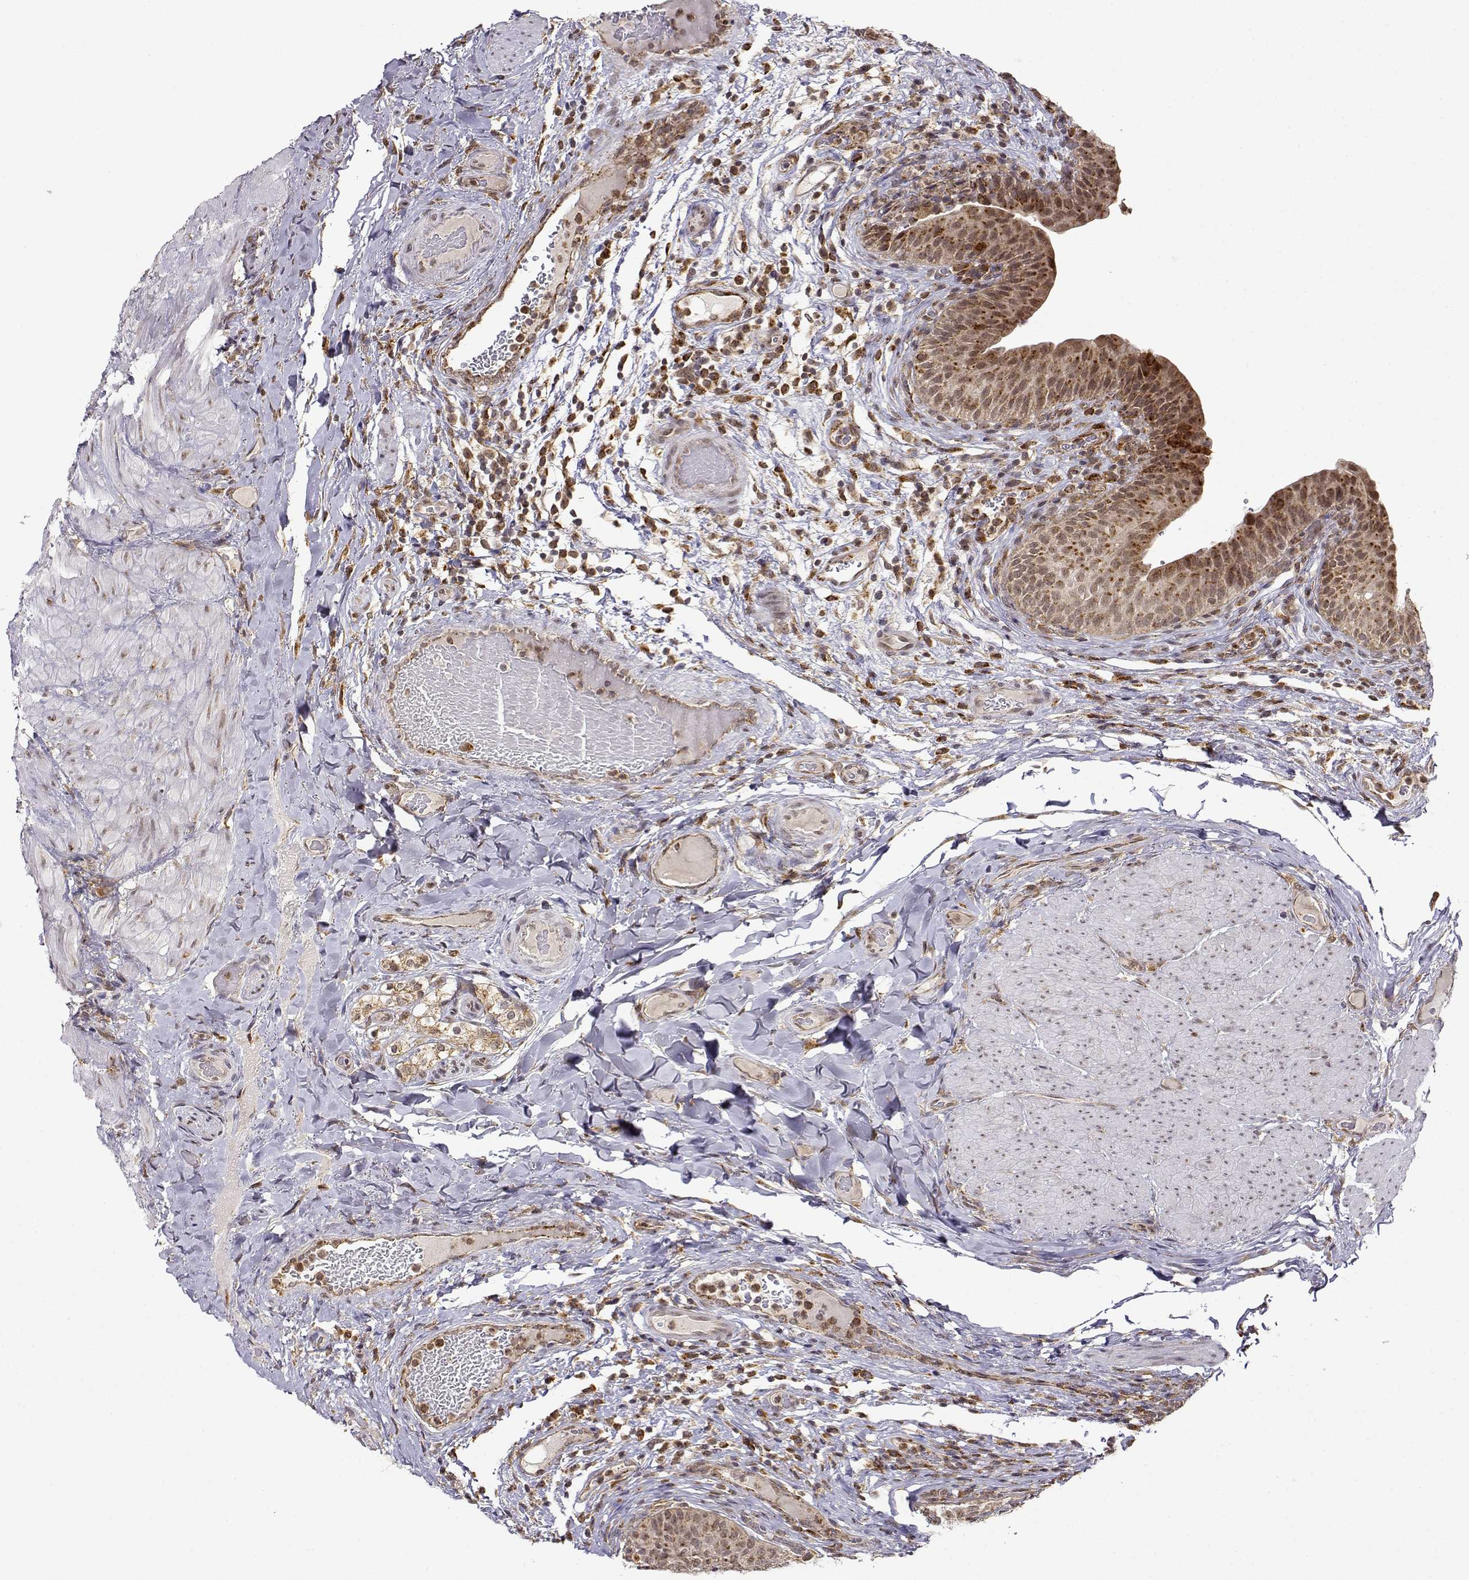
{"staining": {"intensity": "moderate", "quantity": ">75%", "location": "cytoplasmic/membranous"}, "tissue": "urinary bladder", "cell_type": "Urothelial cells", "image_type": "normal", "snomed": [{"axis": "morphology", "description": "Normal tissue, NOS"}, {"axis": "topography", "description": "Urinary bladder"}], "caption": "Brown immunohistochemical staining in unremarkable human urinary bladder displays moderate cytoplasmic/membranous positivity in approximately >75% of urothelial cells.", "gene": "RNF13", "patient": {"sex": "male", "age": 66}}